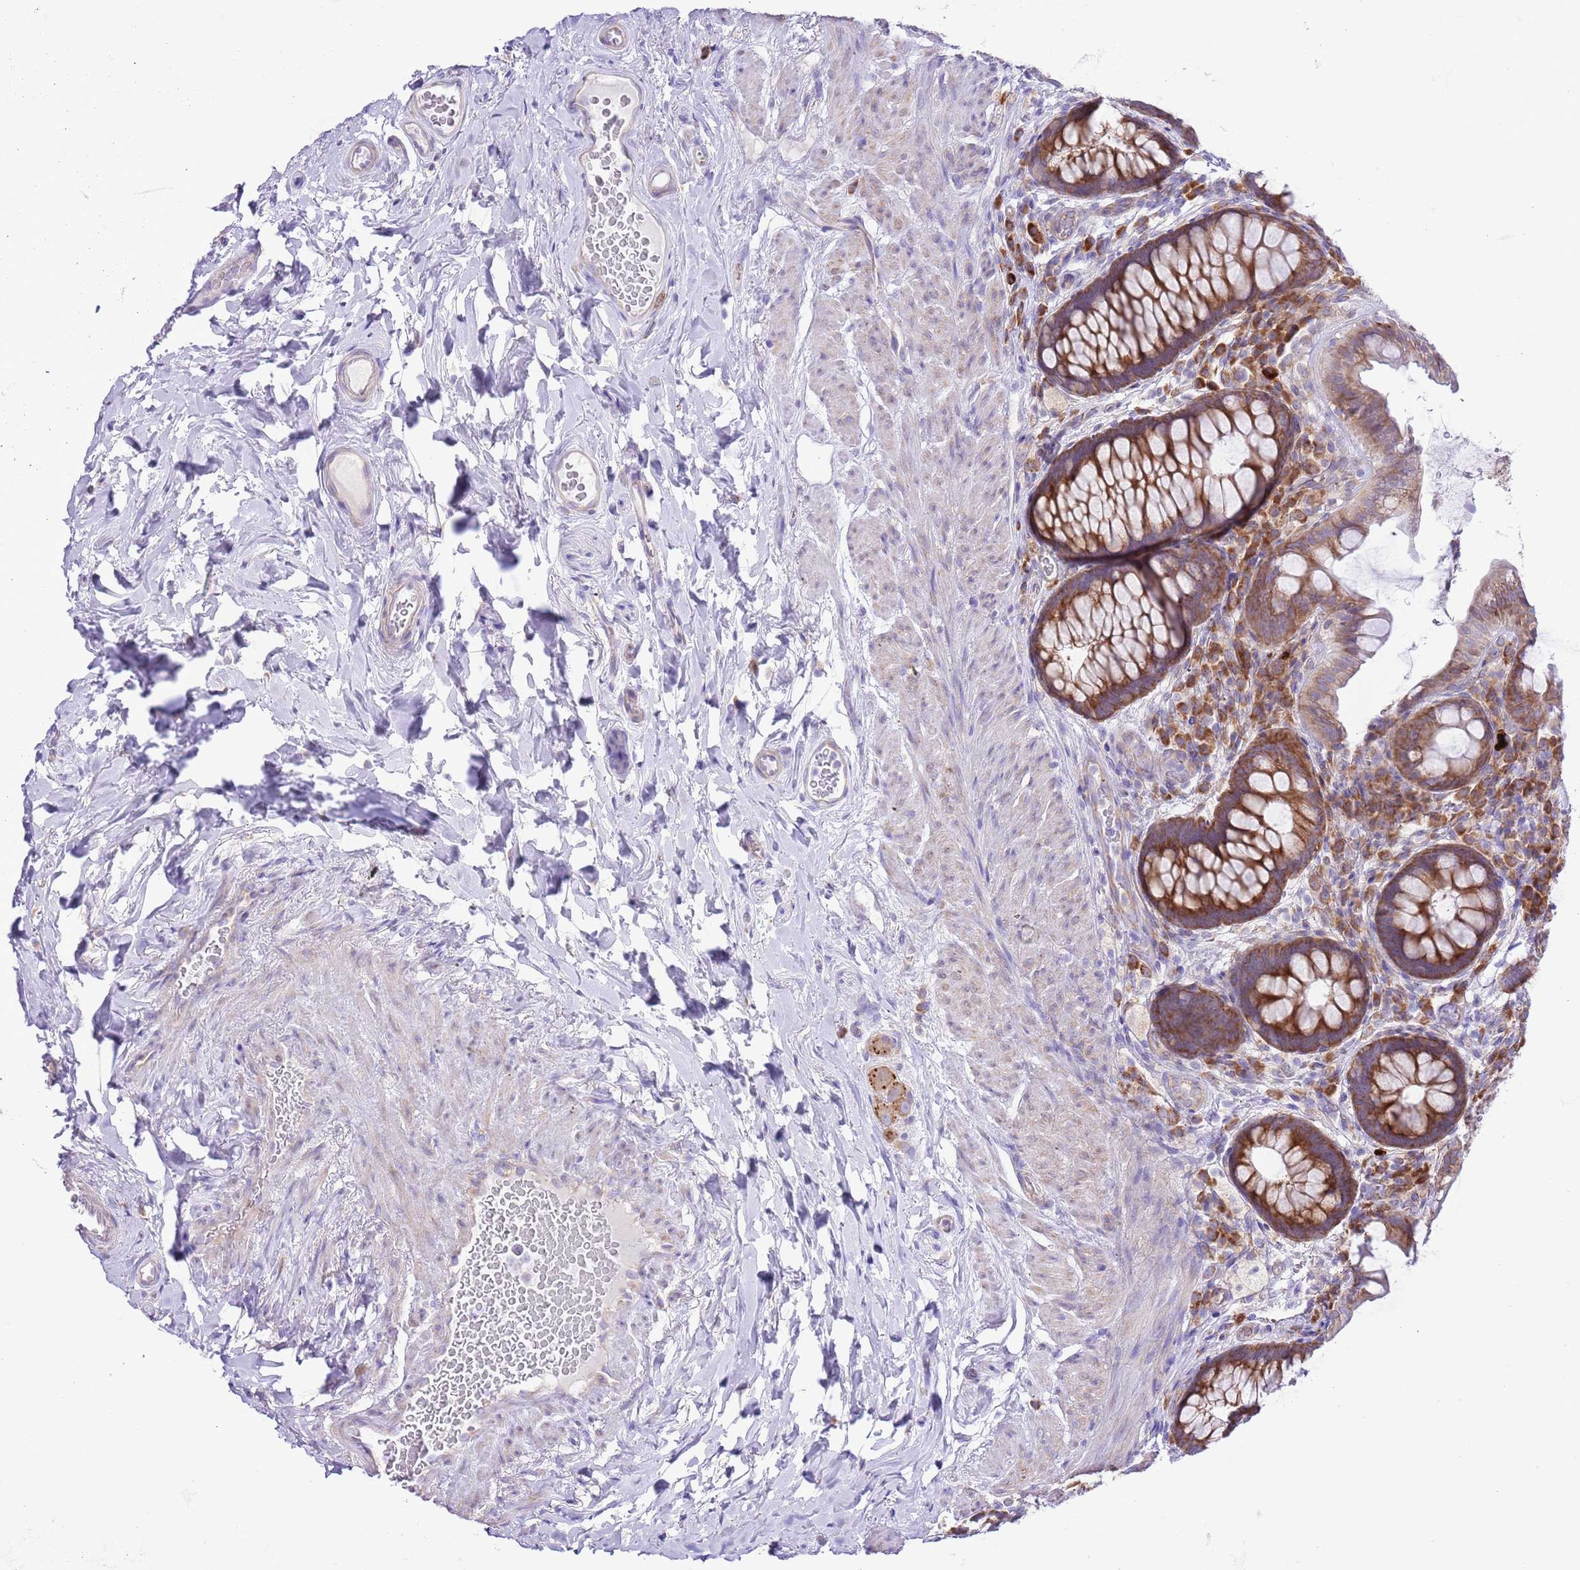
{"staining": {"intensity": "strong", "quantity": "25%-75%", "location": "cytoplasmic/membranous"}, "tissue": "rectum", "cell_type": "Glandular cells", "image_type": "normal", "snomed": [{"axis": "morphology", "description": "Normal tissue, NOS"}, {"axis": "topography", "description": "Rectum"}, {"axis": "topography", "description": "Peripheral nerve tissue"}], "caption": "IHC (DAB) staining of normal rectum reveals strong cytoplasmic/membranous protein positivity in approximately 25%-75% of glandular cells. The protein is stained brown, and the nuclei are stained in blue (DAB (3,3'-diaminobenzidine) IHC with brightfield microscopy, high magnification).", "gene": "RPS10", "patient": {"sex": "female", "age": 69}}